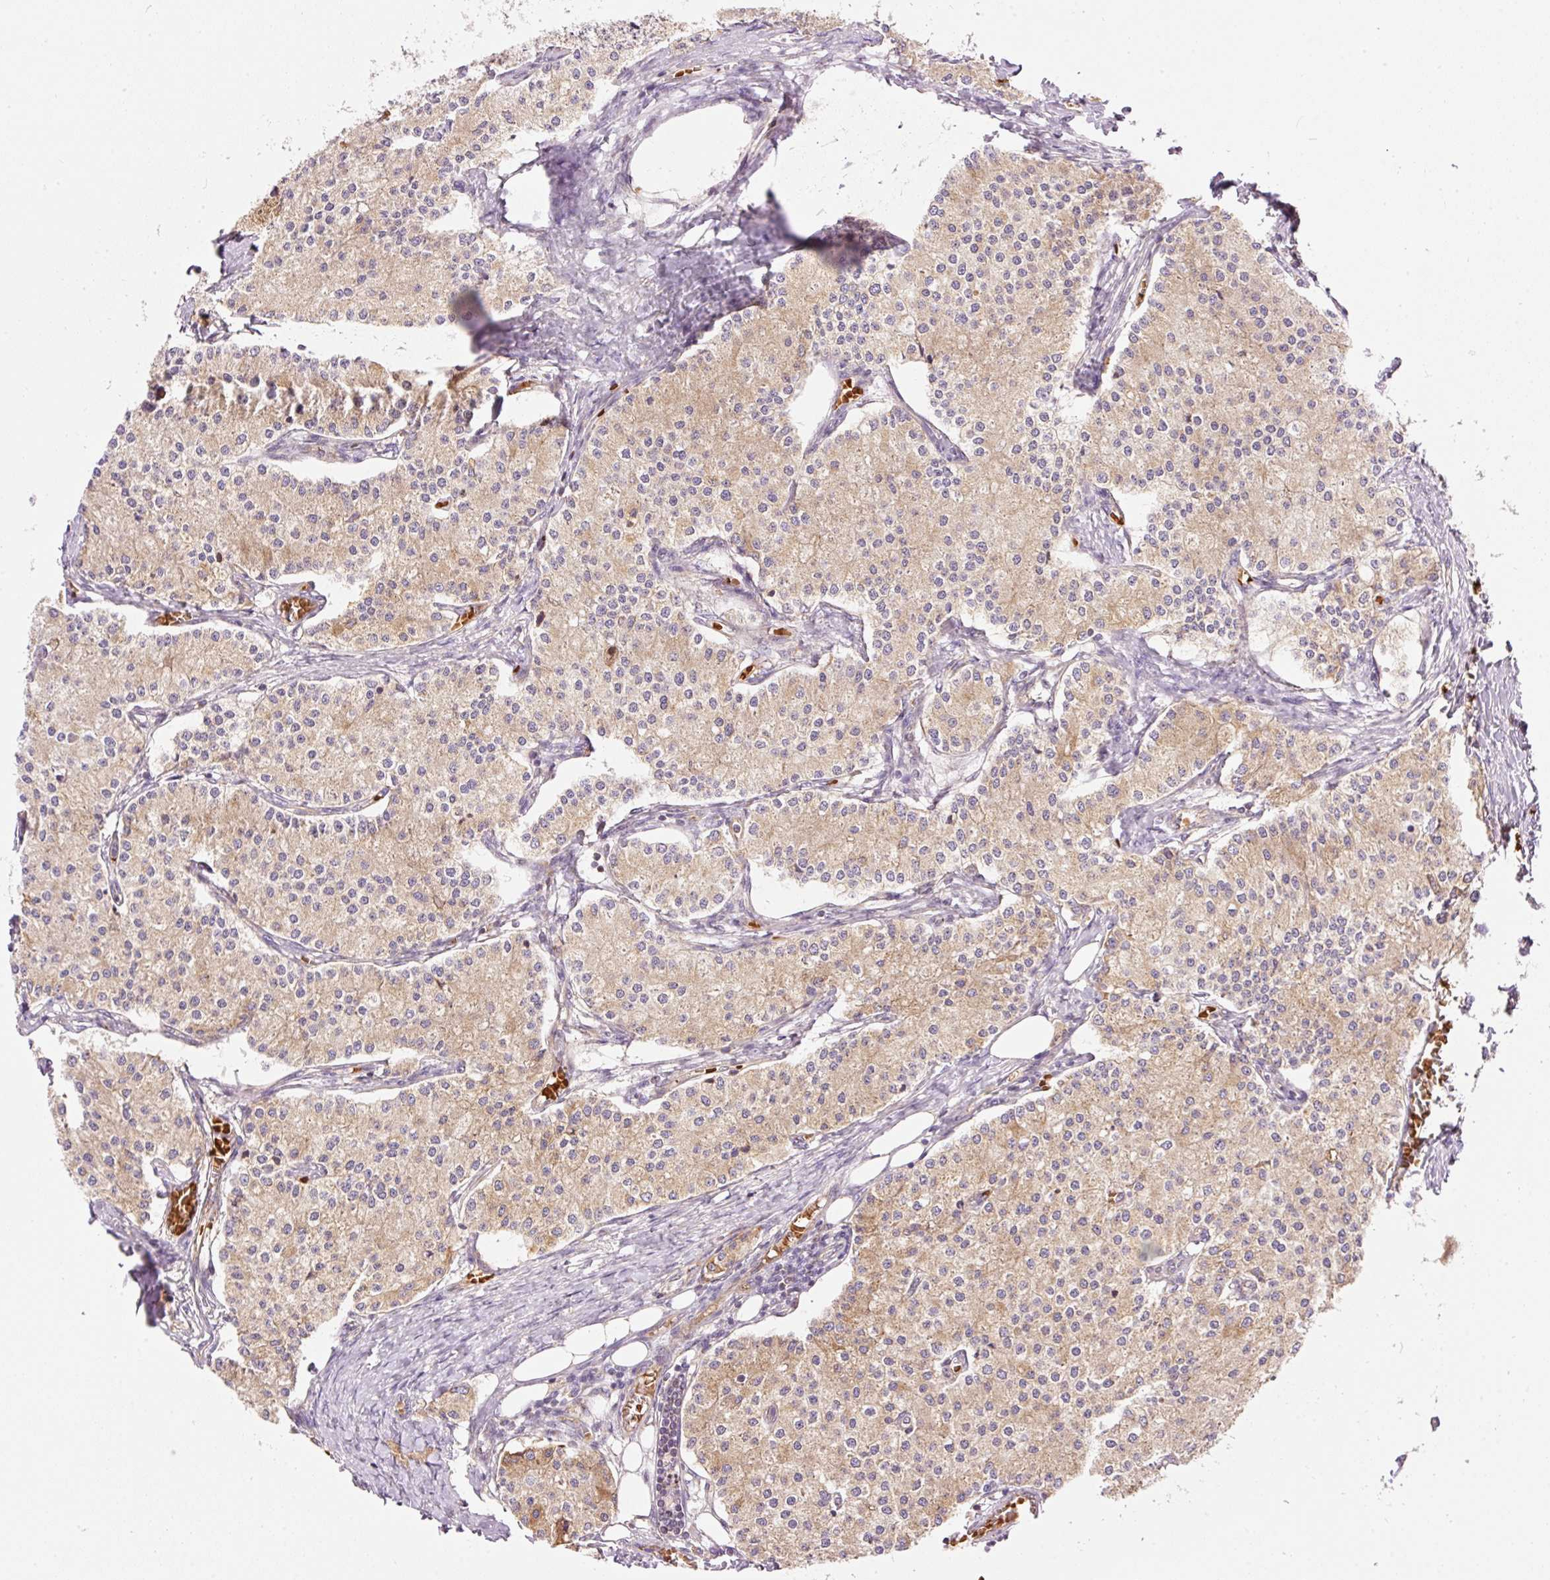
{"staining": {"intensity": "weak", "quantity": ">75%", "location": "cytoplasmic/membranous"}, "tissue": "carcinoid", "cell_type": "Tumor cells", "image_type": "cancer", "snomed": [{"axis": "morphology", "description": "Carcinoid, malignant, NOS"}, {"axis": "topography", "description": "Colon"}], "caption": "Protein staining of carcinoid (malignant) tissue reveals weak cytoplasmic/membranous positivity in about >75% of tumor cells.", "gene": "ADCY4", "patient": {"sex": "female", "age": 52}}